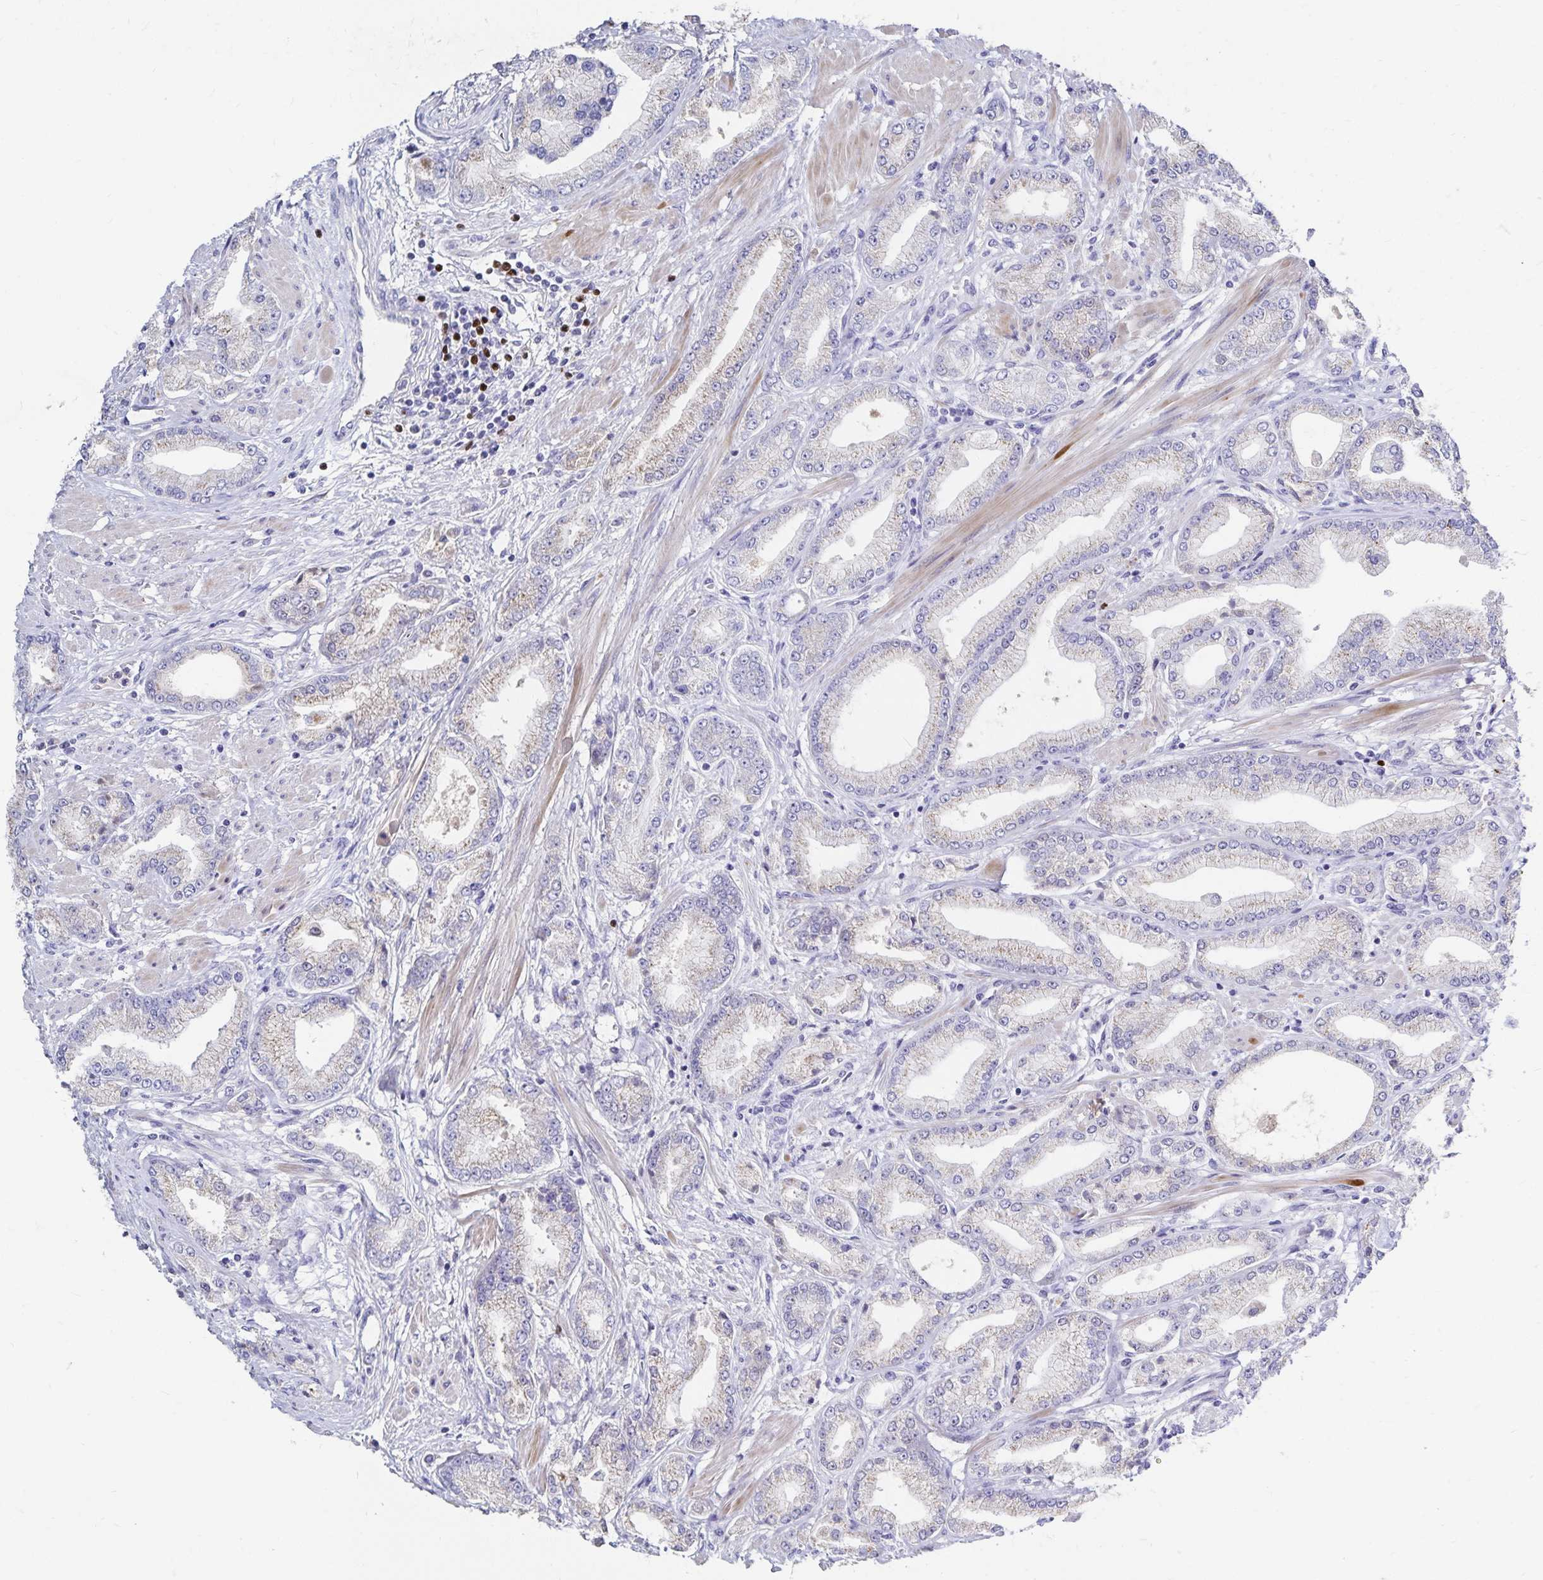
{"staining": {"intensity": "weak", "quantity": "<25%", "location": "cytoplasmic/membranous"}, "tissue": "prostate cancer", "cell_type": "Tumor cells", "image_type": "cancer", "snomed": [{"axis": "morphology", "description": "Adenocarcinoma, High grade"}, {"axis": "topography", "description": "Prostate"}], "caption": "This is a image of immunohistochemistry (IHC) staining of adenocarcinoma (high-grade) (prostate), which shows no positivity in tumor cells.", "gene": "PAX5", "patient": {"sex": "male", "age": 67}}